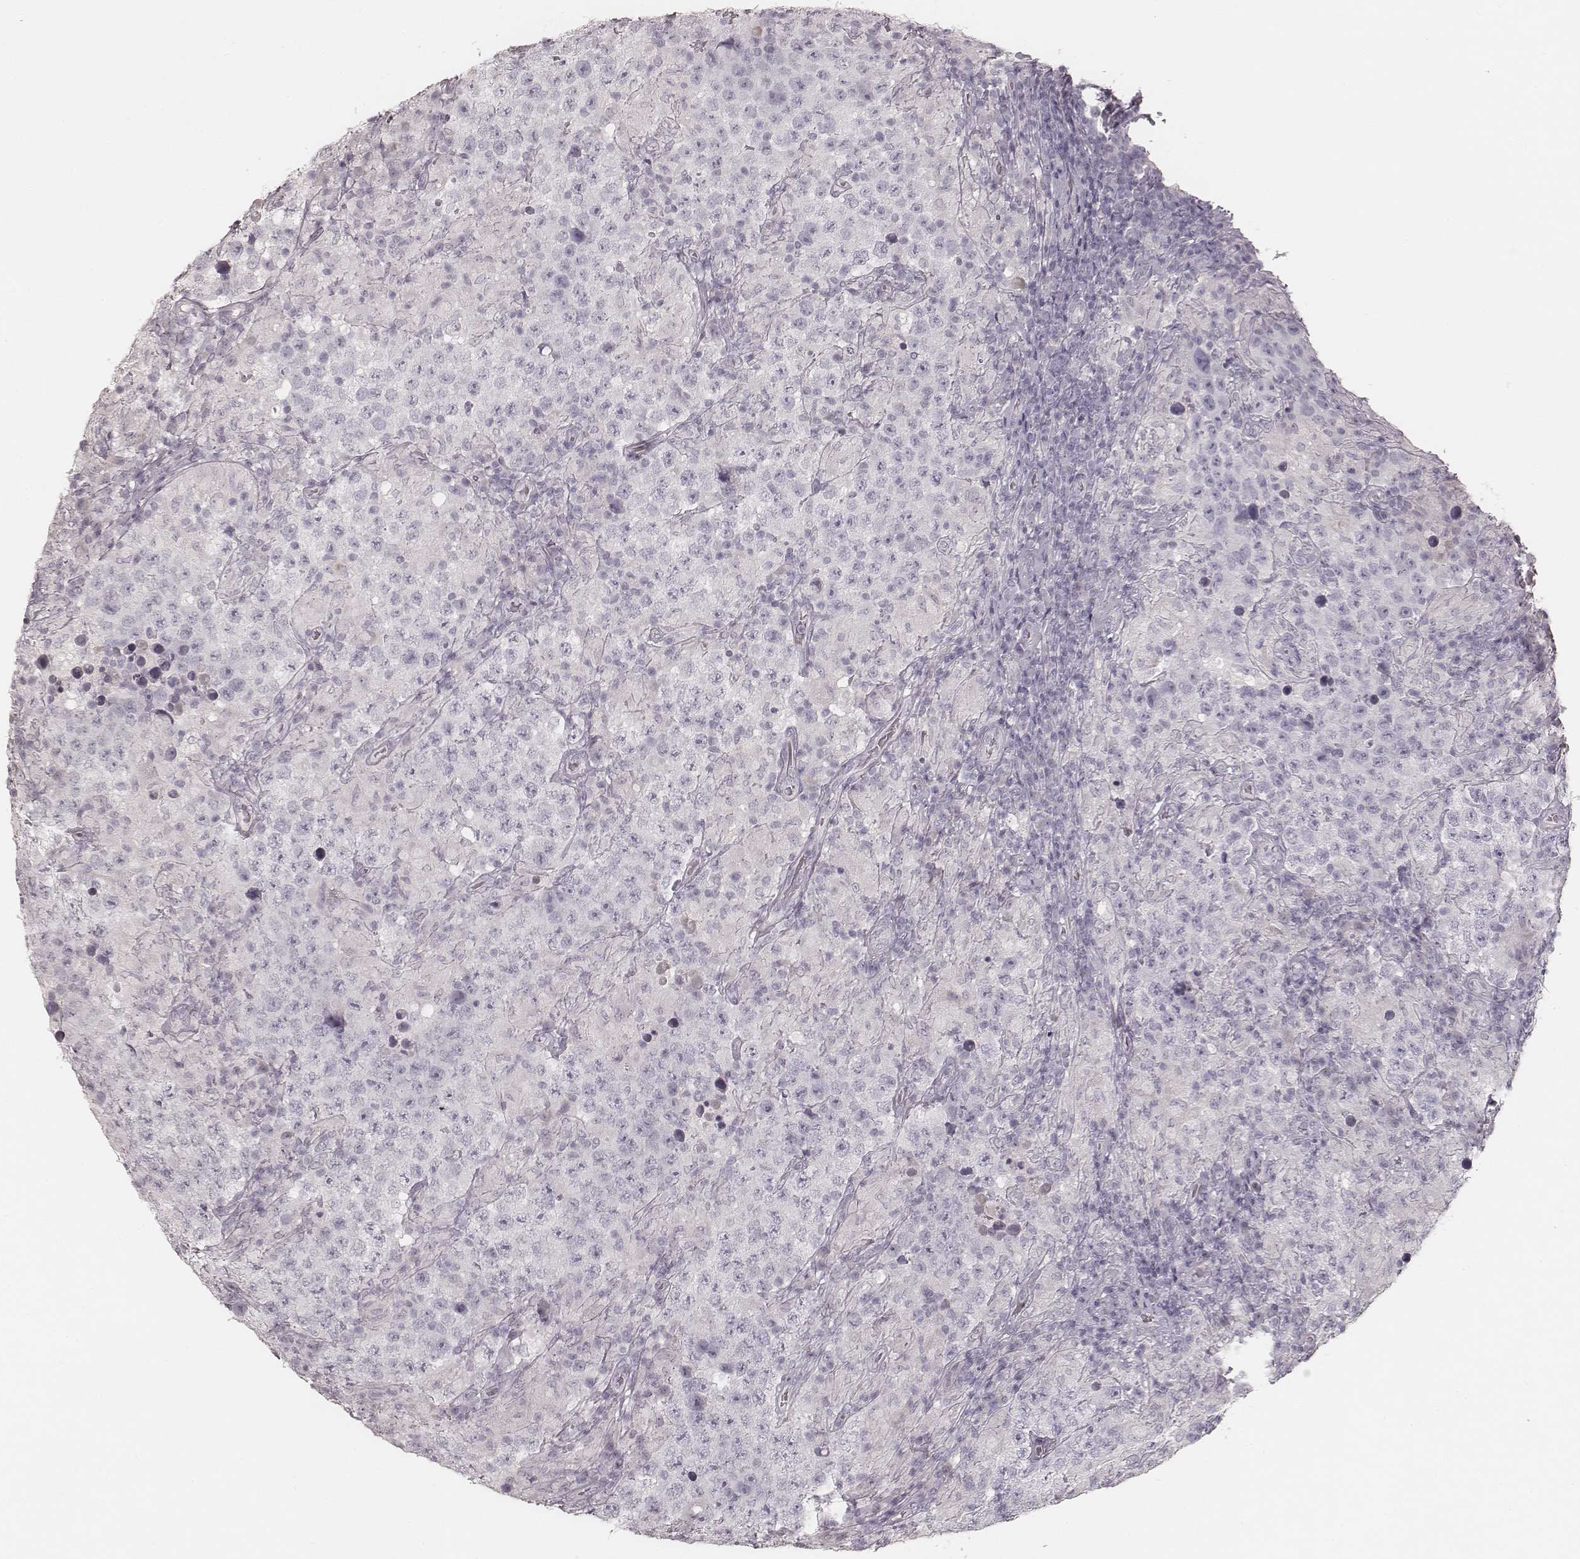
{"staining": {"intensity": "negative", "quantity": "none", "location": "none"}, "tissue": "testis cancer", "cell_type": "Tumor cells", "image_type": "cancer", "snomed": [{"axis": "morphology", "description": "Seminoma, NOS"}, {"axis": "morphology", "description": "Carcinoma, Embryonal, NOS"}, {"axis": "topography", "description": "Testis"}], "caption": "This is a photomicrograph of immunohistochemistry (IHC) staining of testis cancer (embryonal carcinoma), which shows no positivity in tumor cells. Nuclei are stained in blue.", "gene": "KRT31", "patient": {"sex": "male", "age": 41}}